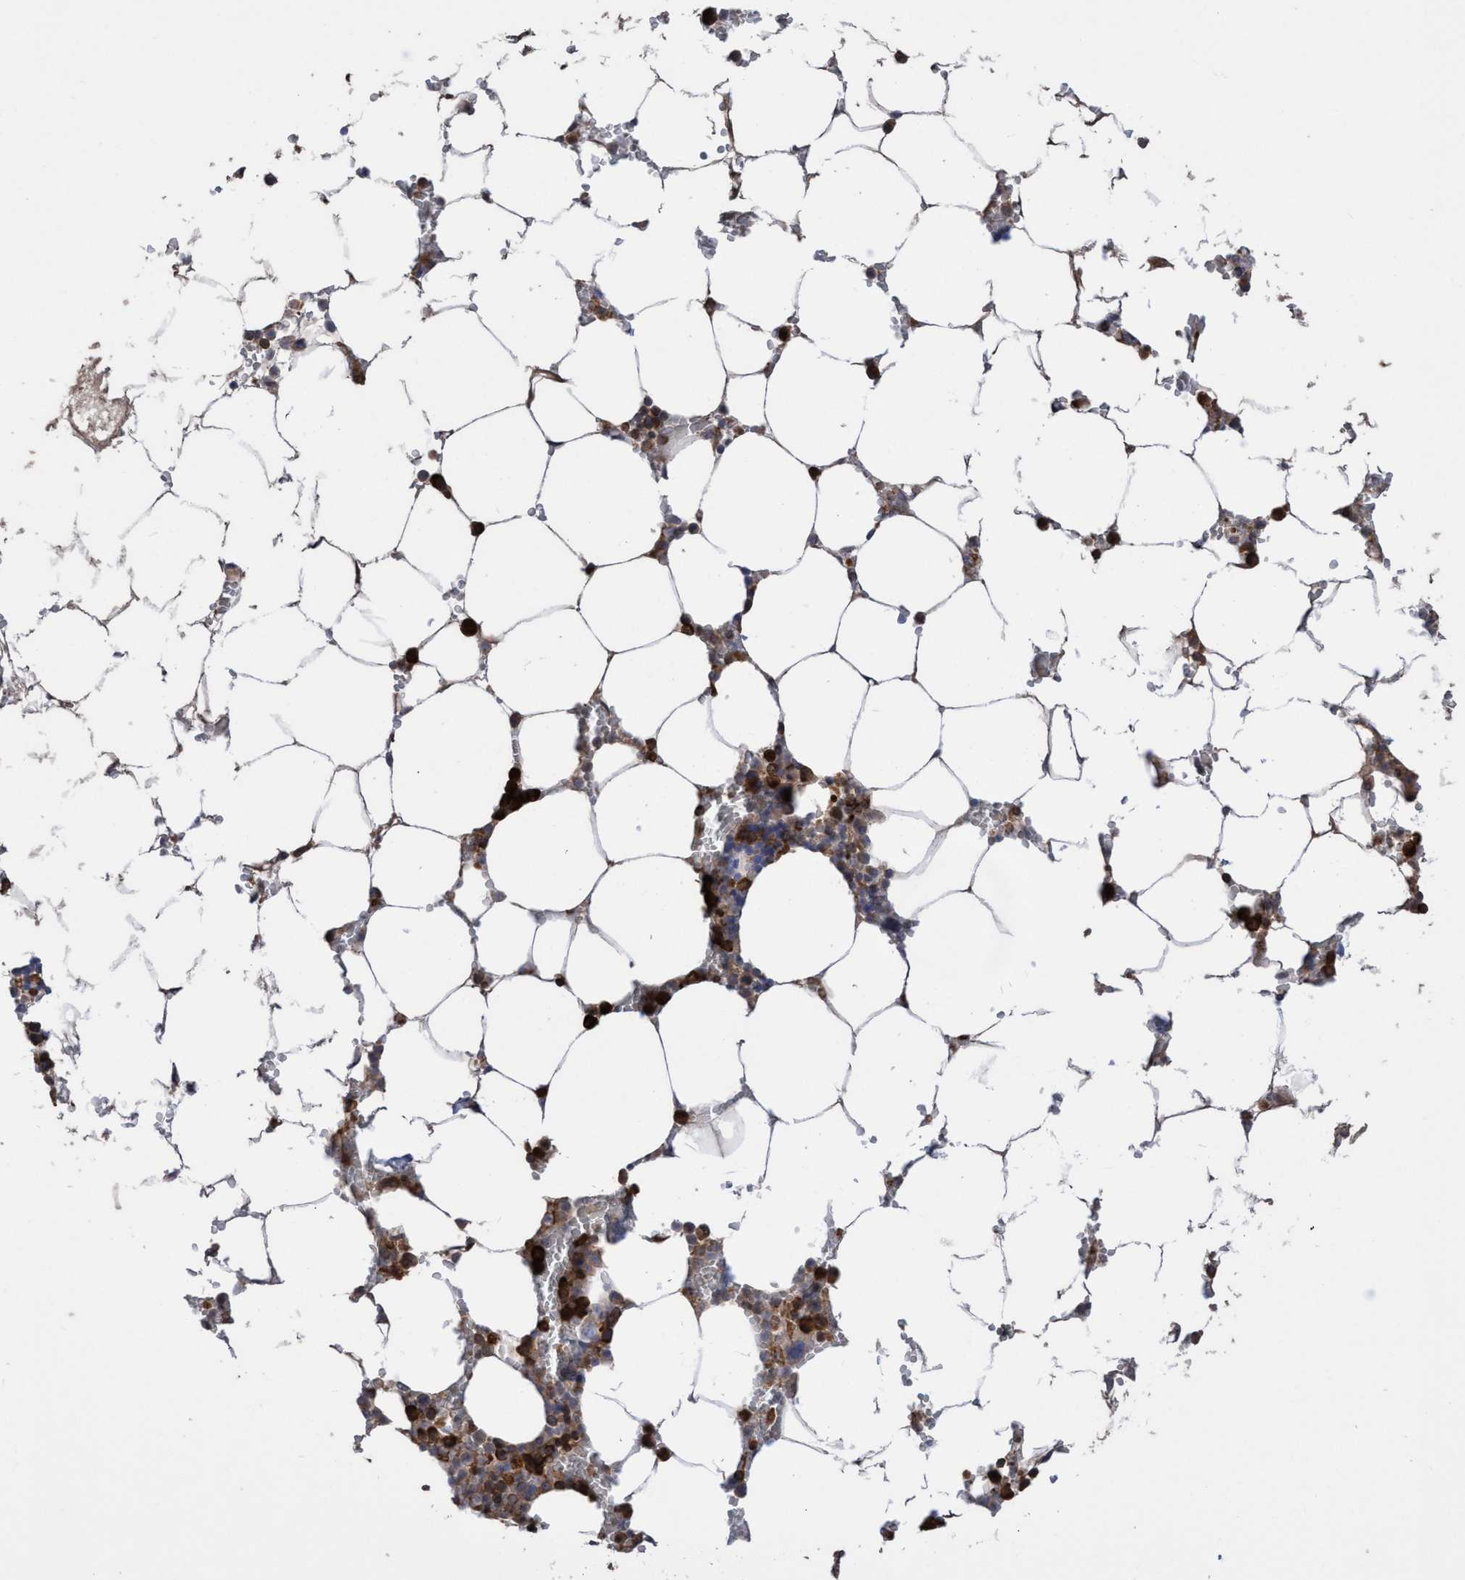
{"staining": {"intensity": "strong", "quantity": "25%-75%", "location": "cytoplasmic/membranous,nuclear"}, "tissue": "bone marrow", "cell_type": "Hematopoietic cells", "image_type": "normal", "snomed": [{"axis": "morphology", "description": "Normal tissue, NOS"}, {"axis": "topography", "description": "Bone marrow"}], "caption": "This image shows IHC staining of benign bone marrow, with high strong cytoplasmic/membranous,nuclear staining in approximately 25%-75% of hematopoietic cells.", "gene": "SLBP", "patient": {"sex": "male", "age": 70}}